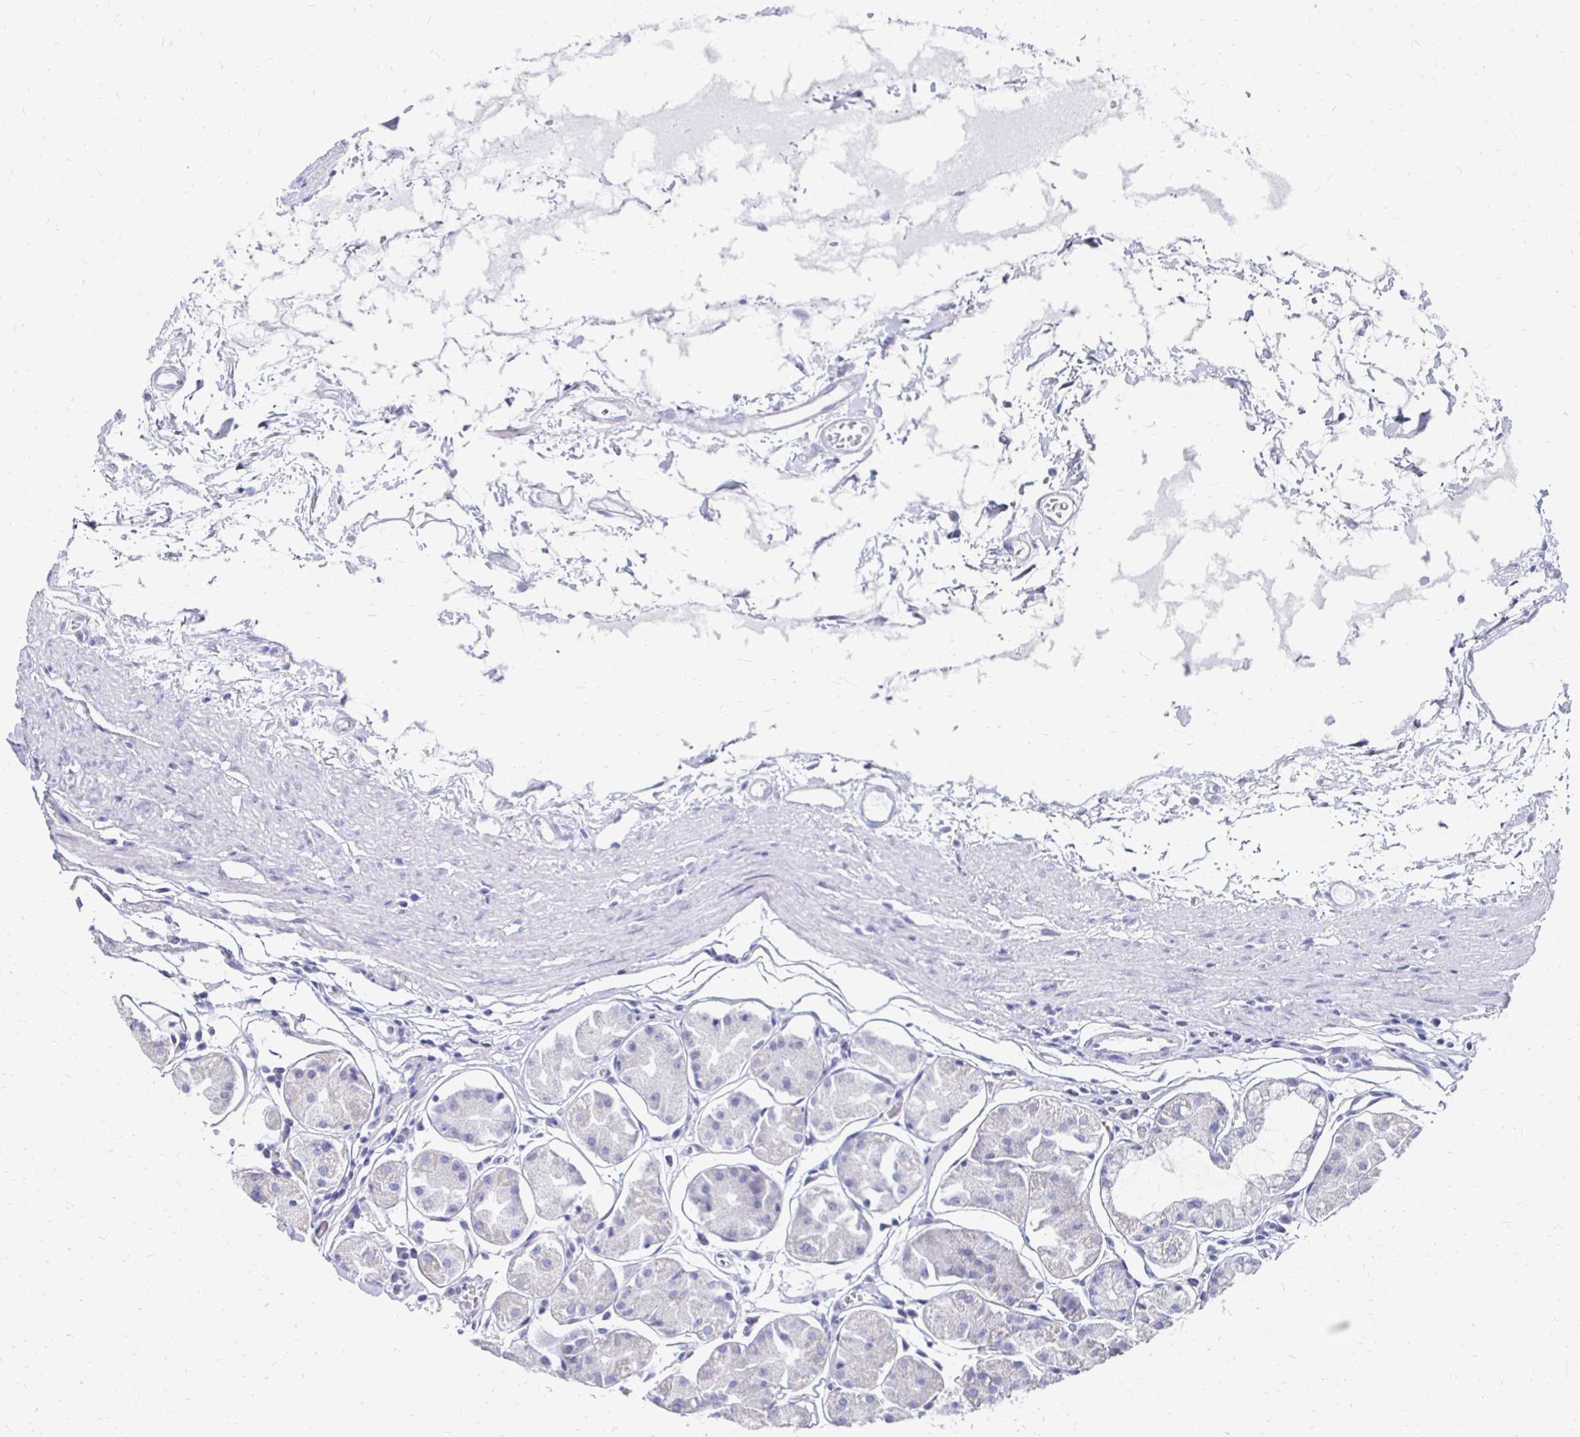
{"staining": {"intensity": "negative", "quantity": "none", "location": "none"}, "tissue": "stomach", "cell_type": "Glandular cells", "image_type": "normal", "snomed": [{"axis": "morphology", "description": "Normal tissue, NOS"}, {"axis": "topography", "description": "Stomach"}], "caption": "DAB immunohistochemical staining of unremarkable stomach reveals no significant expression in glandular cells.", "gene": "SYCP3", "patient": {"sex": "male", "age": 55}}